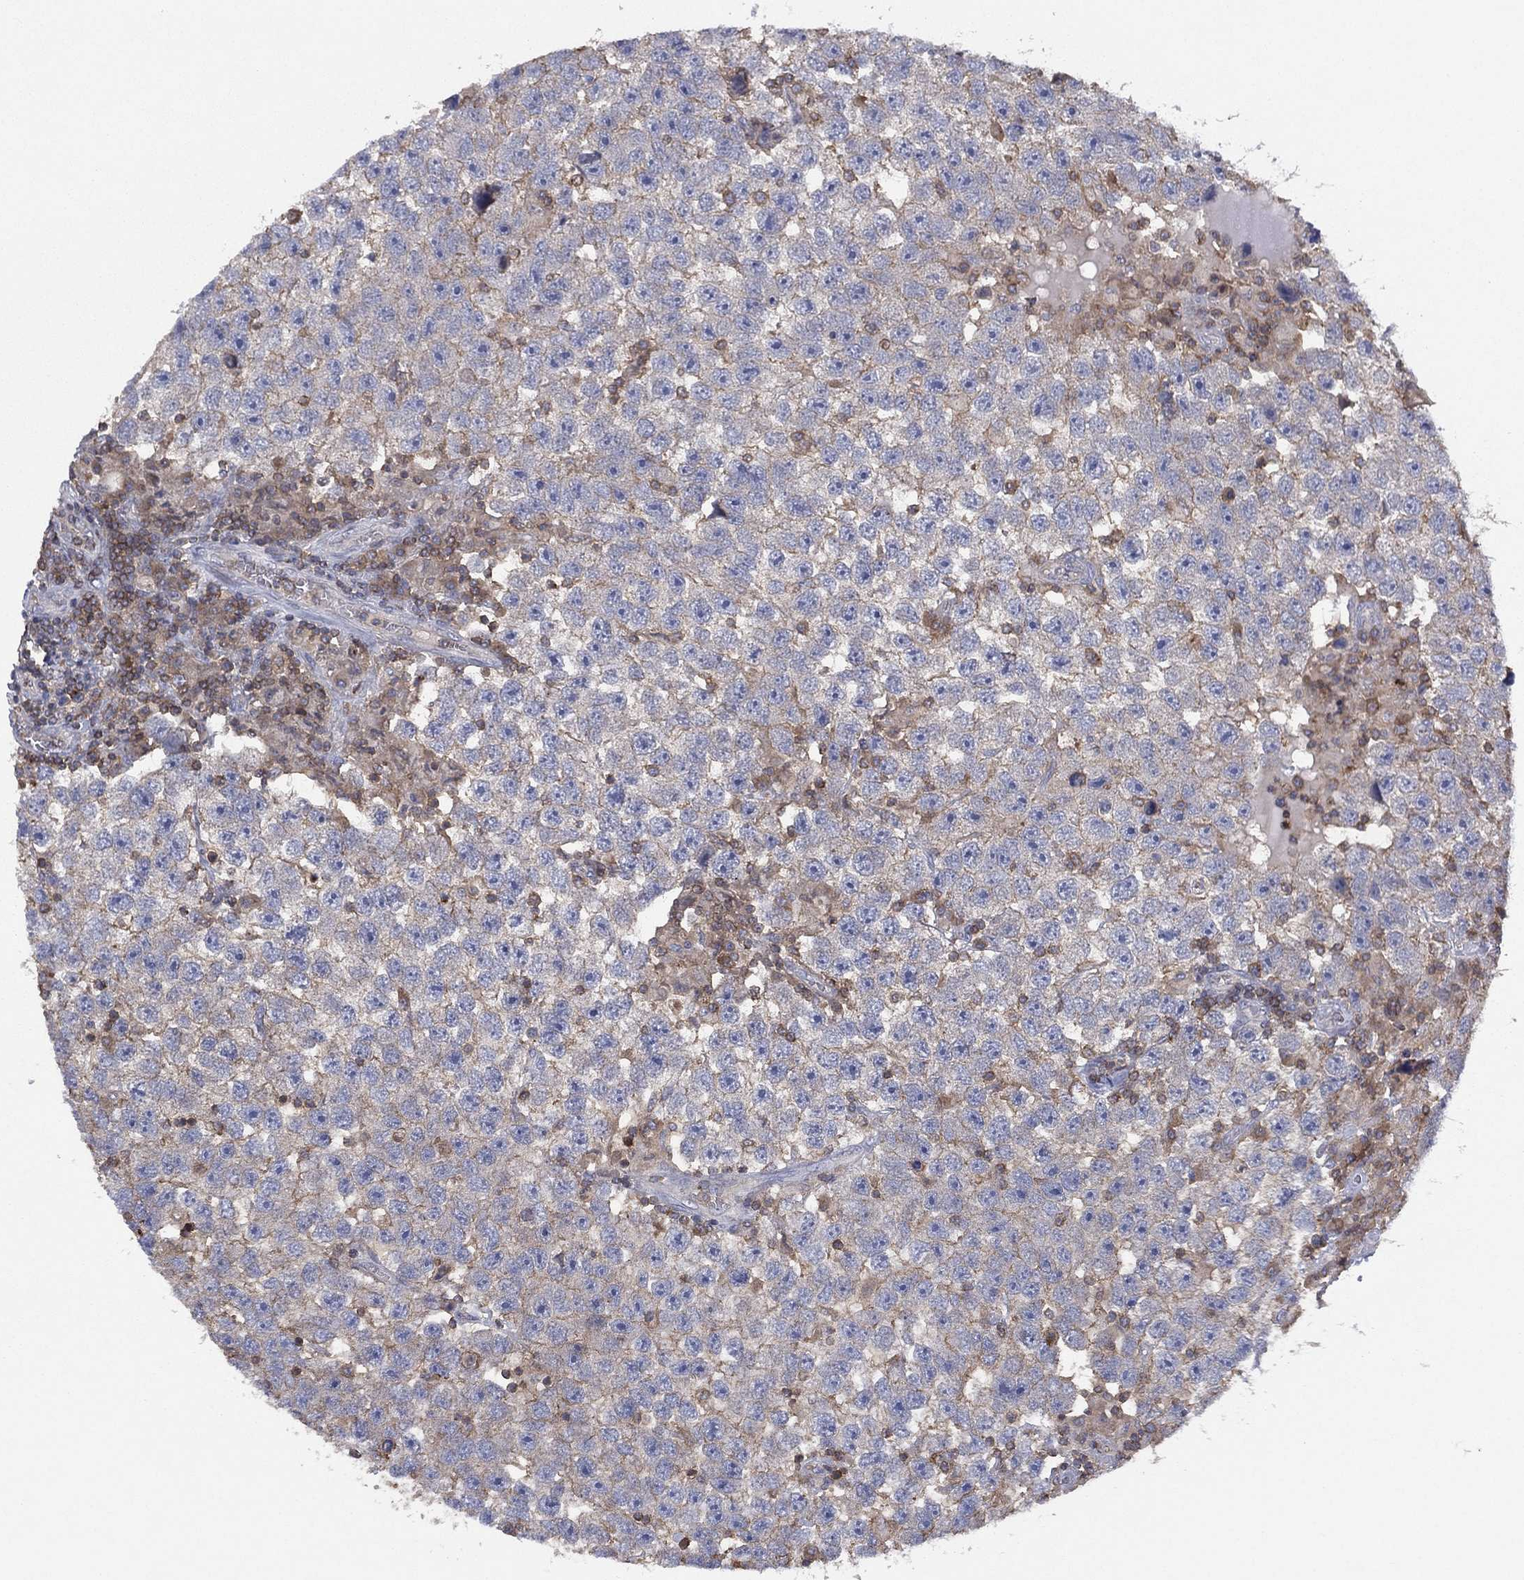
{"staining": {"intensity": "weak", "quantity": "<25%", "location": "cytoplasmic/membranous"}, "tissue": "testis cancer", "cell_type": "Tumor cells", "image_type": "cancer", "snomed": [{"axis": "morphology", "description": "Seminoma, NOS"}, {"axis": "topography", "description": "Testis"}], "caption": "The IHC photomicrograph has no significant staining in tumor cells of testis cancer tissue.", "gene": "DOCK8", "patient": {"sex": "male", "age": 26}}